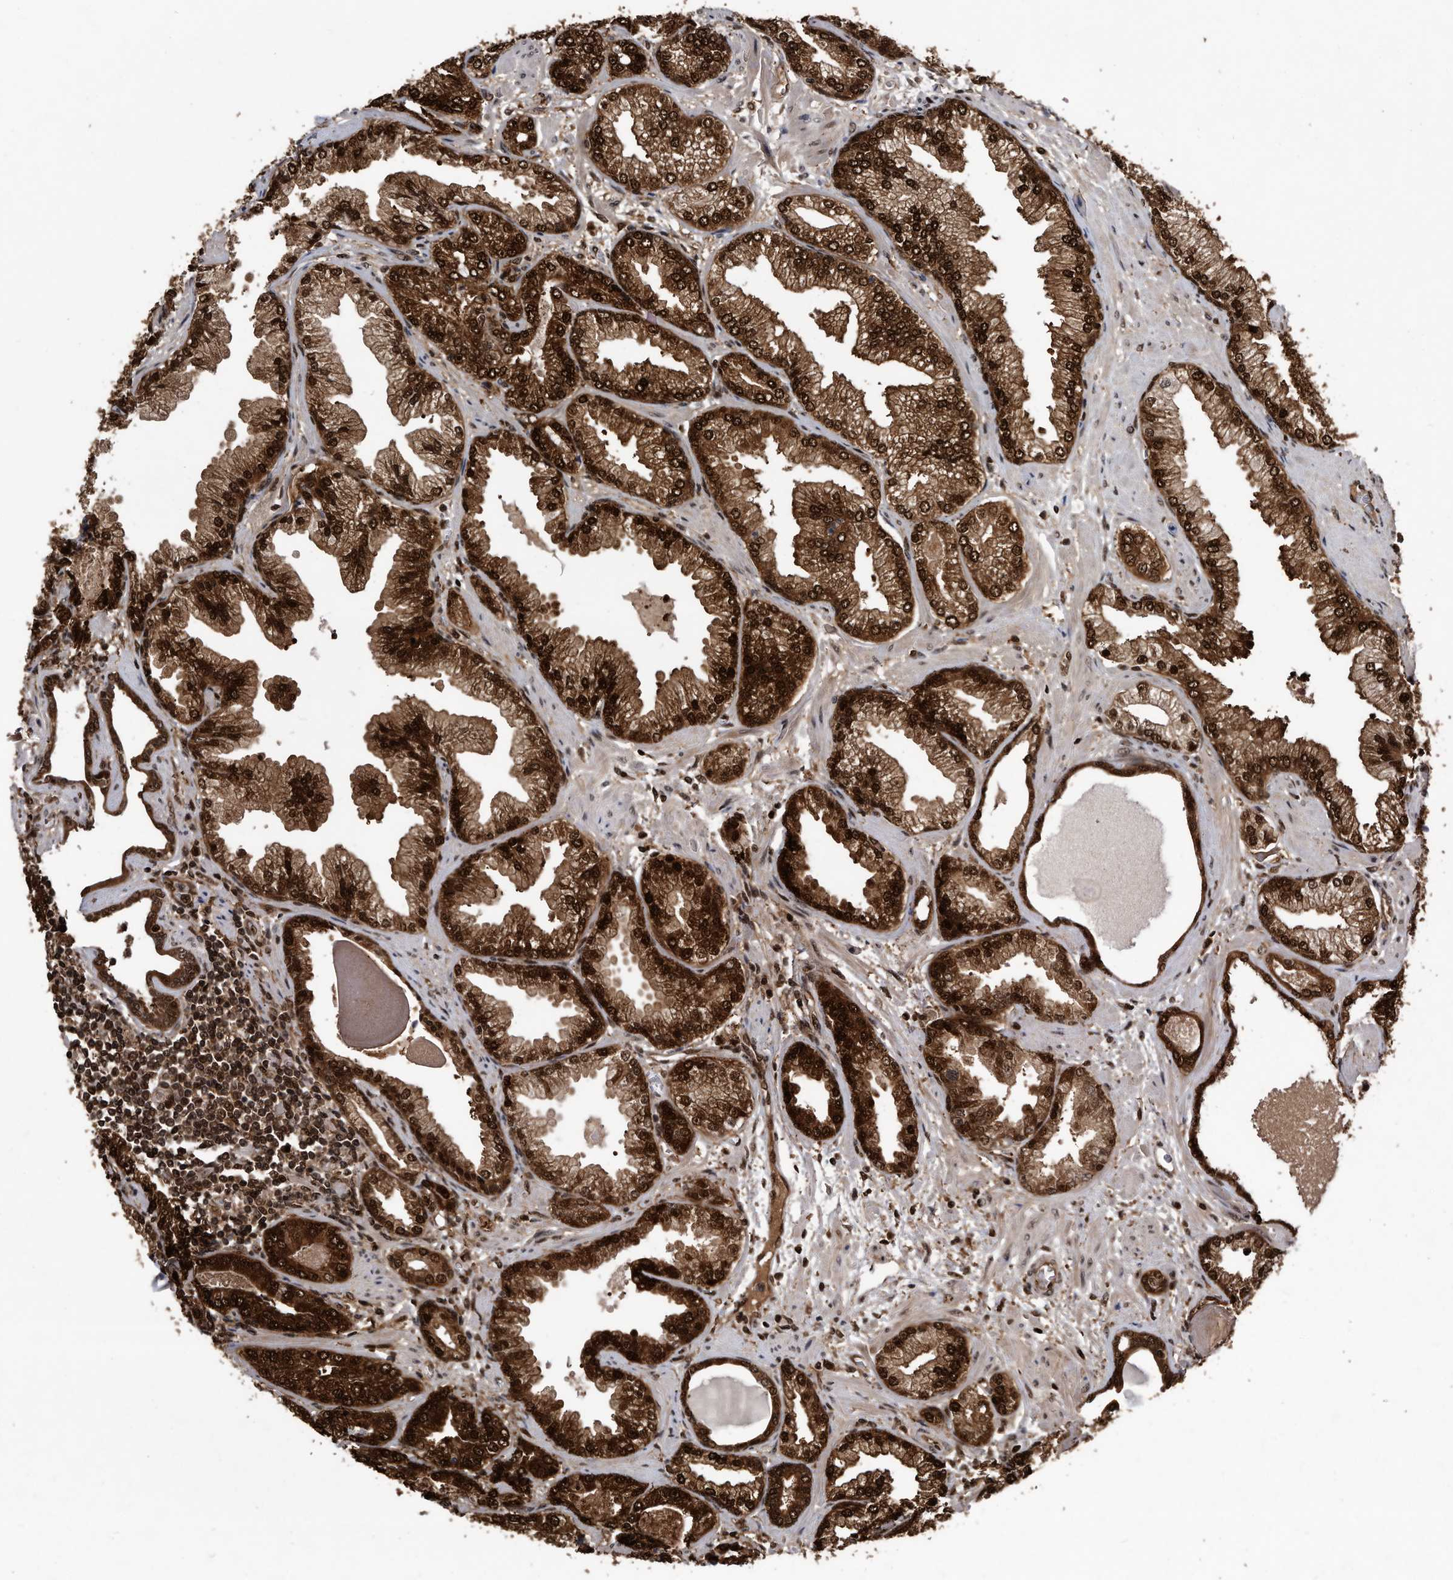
{"staining": {"intensity": "strong", "quantity": ">75%", "location": "cytoplasmic/membranous,nuclear"}, "tissue": "prostate cancer", "cell_type": "Tumor cells", "image_type": "cancer", "snomed": [{"axis": "morphology", "description": "Adenocarcinoma, High grade"}, {"axis": "topography", "description": "Prostate"}], "caption": "Immunohistochemistry photomicrograph of neoplastic tissue: adenocarcinoma (high-grade) (prostate) stained using immunohistochemistry displays high levels of strong protein expression localized specifically in the cytoplasmic/membranous and nuclear of tumor cells, appearing as a cytoplasmic/membranous and nuclear brown color.", "gene": "RAD23B", "patient": {"sex": "male", "age": 71}}